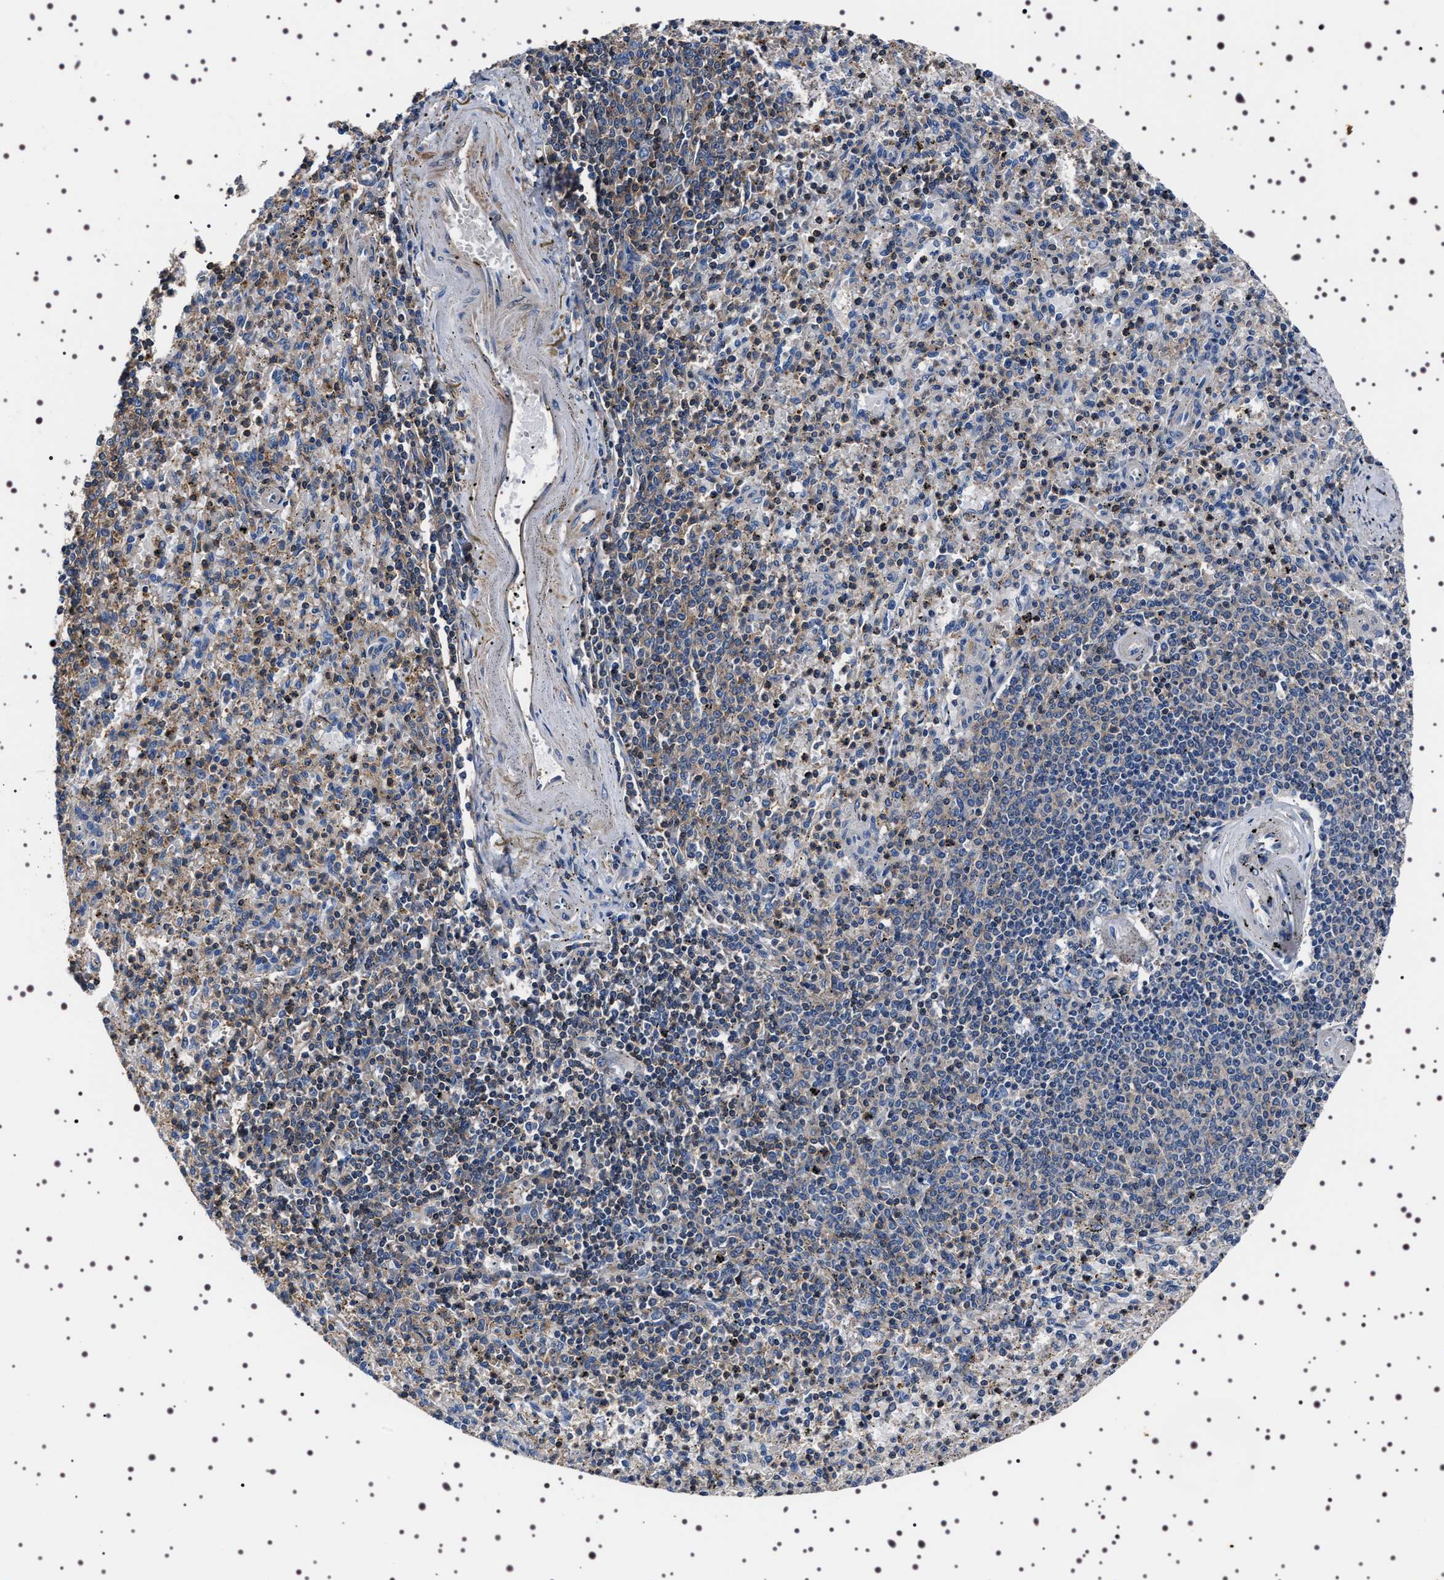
{"staining": {"intensity": "moderate", "quantity": "<25%", "location": "cytoplasmic/membranous"}, "tissue": "spleen", "cell_type": "Cells in red pulp", "image_type": "normal", "snomed": [{"axis": "morphology", "description": "Normal tissue, NOS"}, {"axis": "topography", "description": "Spleen"}], "caption": "Spleen stained for a protein (brown) demonstrates moderate cytoplasmic/membranous positive expression in approximately <25% of cells in red pulp.", "gene": "WDR1", "patient": {"sex": "male", "age": 72}}